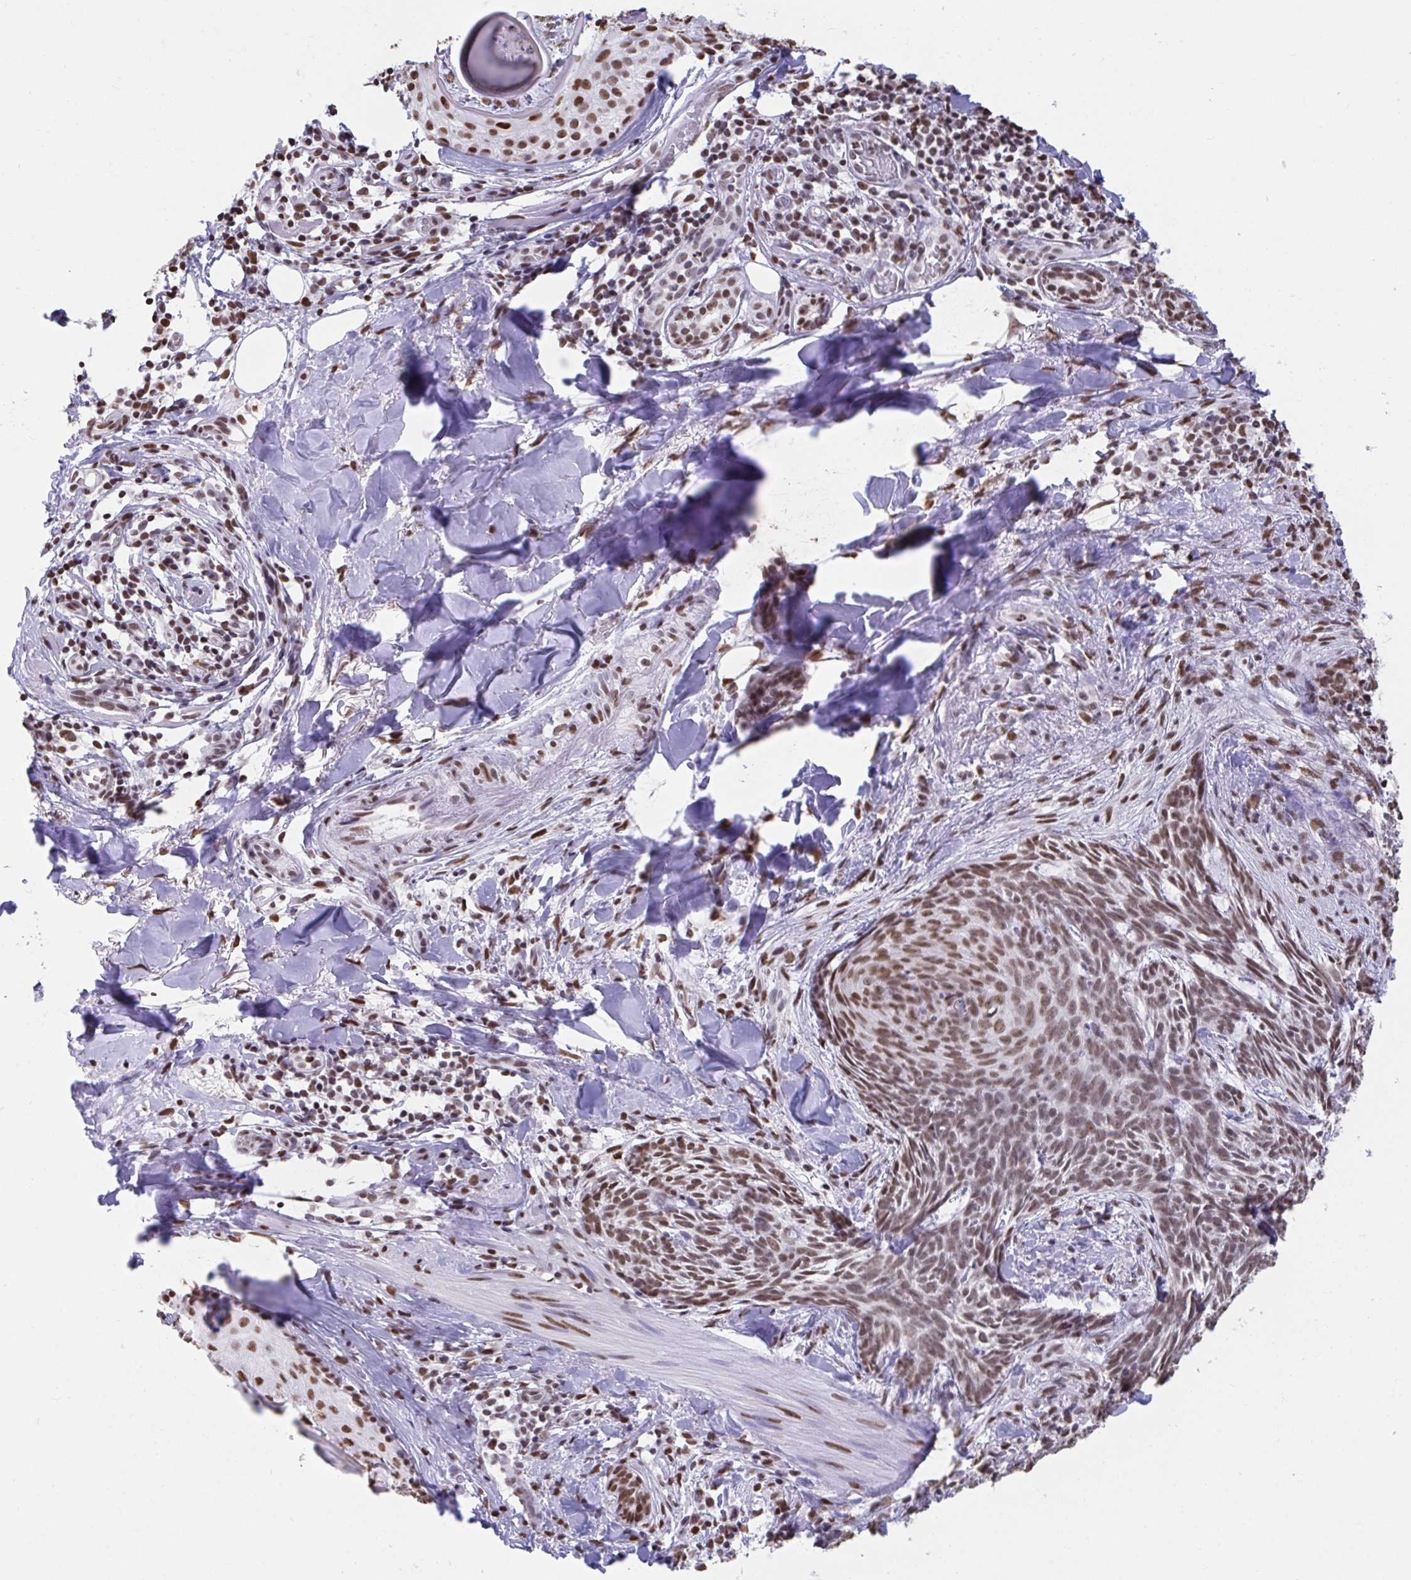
{"staining": {"intensity": "moderate", "quantity": ">75%", "location": "nuclear"}, "tissue": "skin cancer", "cell_type": "Tumor cells", "image_type": "cancer", "snomed": [{"axis": "morphology", "description": "Basal cell carcinoma"}, {"axis": "topography", "description": "Skin"}], "caption": "Tumor cells reveal medium levels of moderate nuclear expression in about >75% of cells in skin cancer.", "gene": "HNRNPDL", "patient": {"sex": "female", "age": 93}}